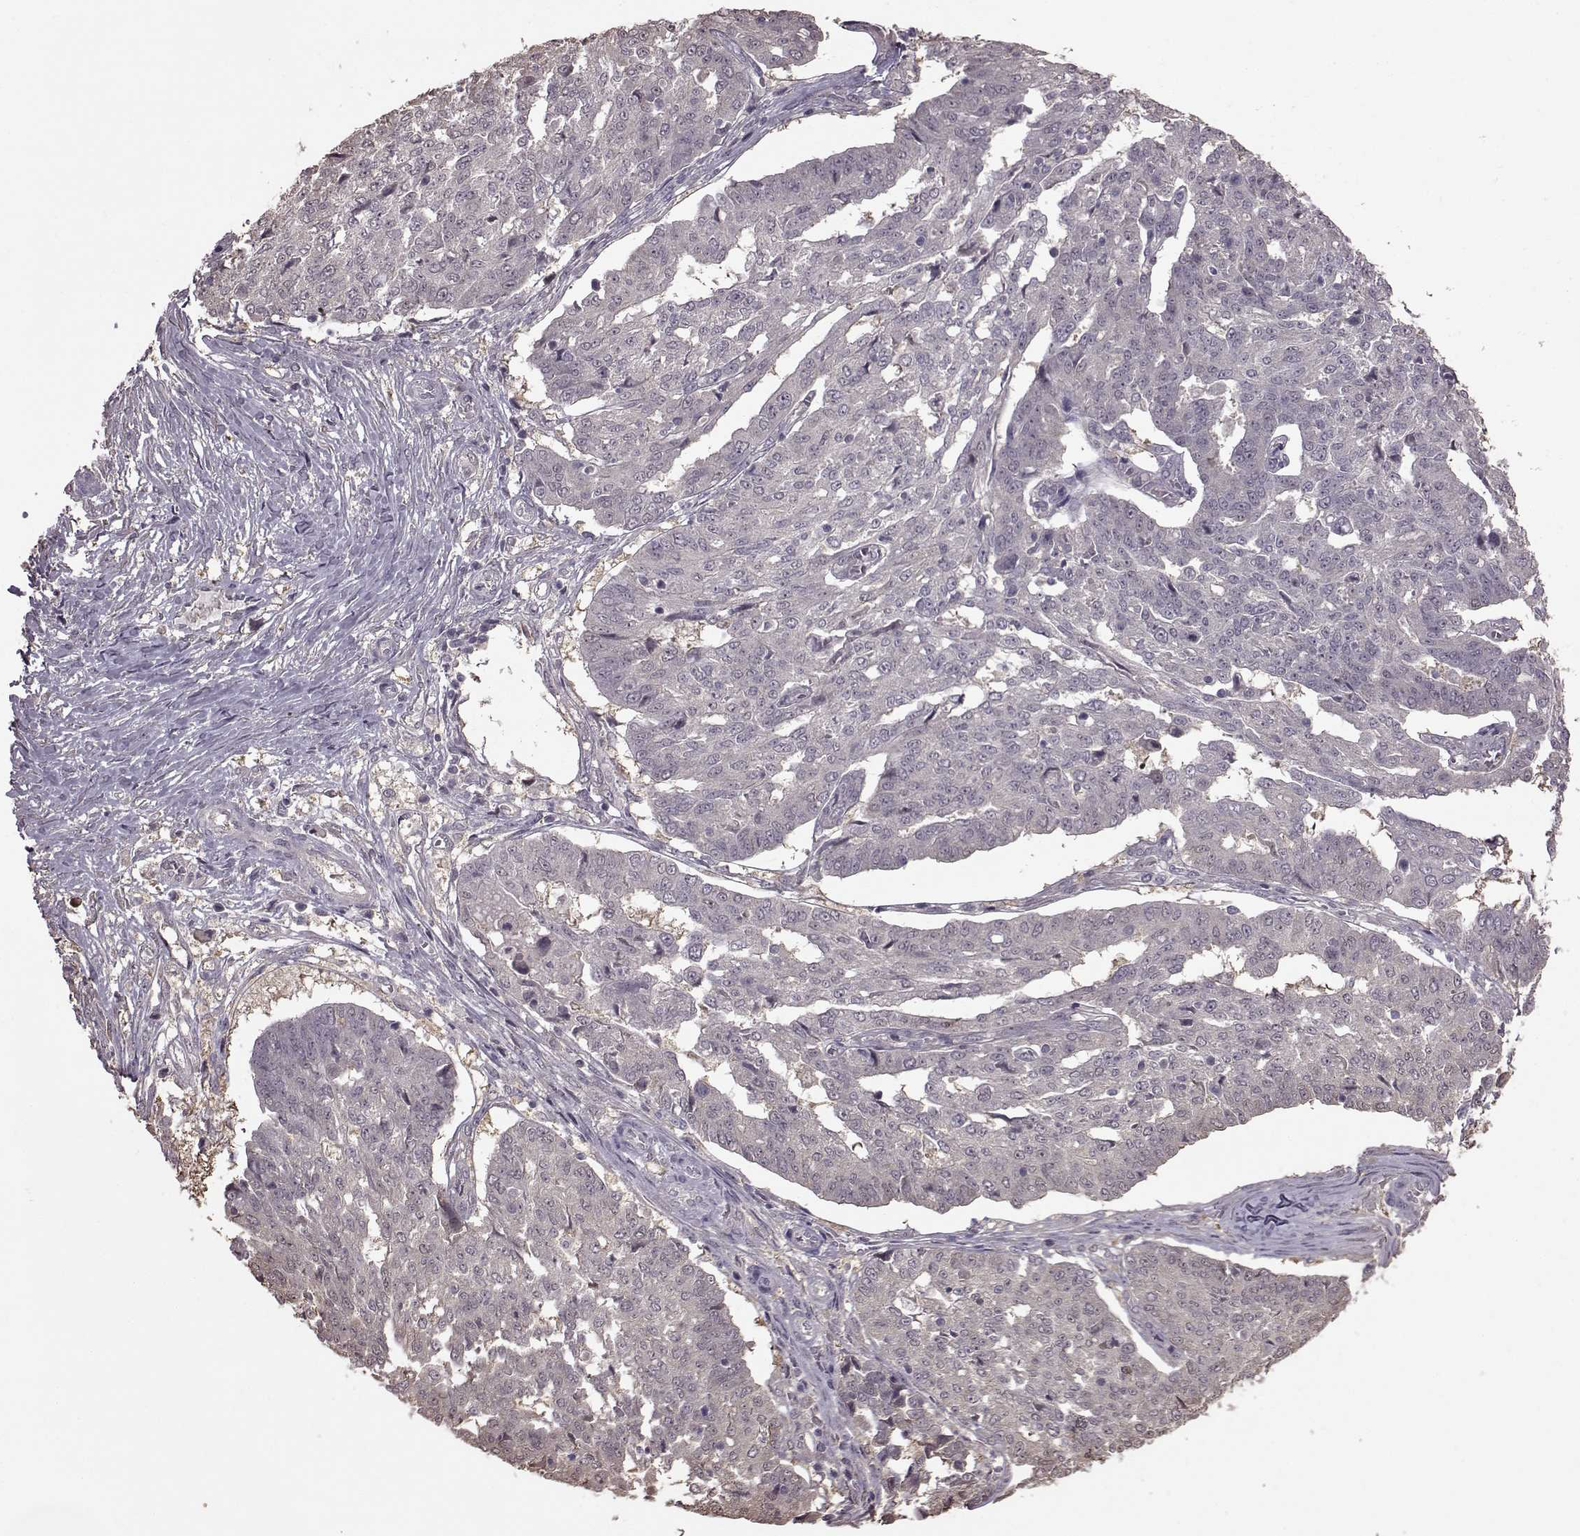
{"staining": {"intensity": "weak", "quantity": "<25%", "location": "cytoplasmic/membranous"}, "tissue": "ovarian cancer", "cell_type": "Tumor cells", "image_type": "cancer", "snomed": [{"axis": "morphology", "description": "Cystadenocarcinoma, serous, NOS"}, {"axis": "topography", "description": "Ovary"}], "caption": "IHC image of neoplastic tissue: human ovarian serous cystadenocarcinoma stained with DAB reveals no significant protein expression in tumor cells.", "gene": "NME1-NME2", "patient": {"sex": "female", "age": 67}}